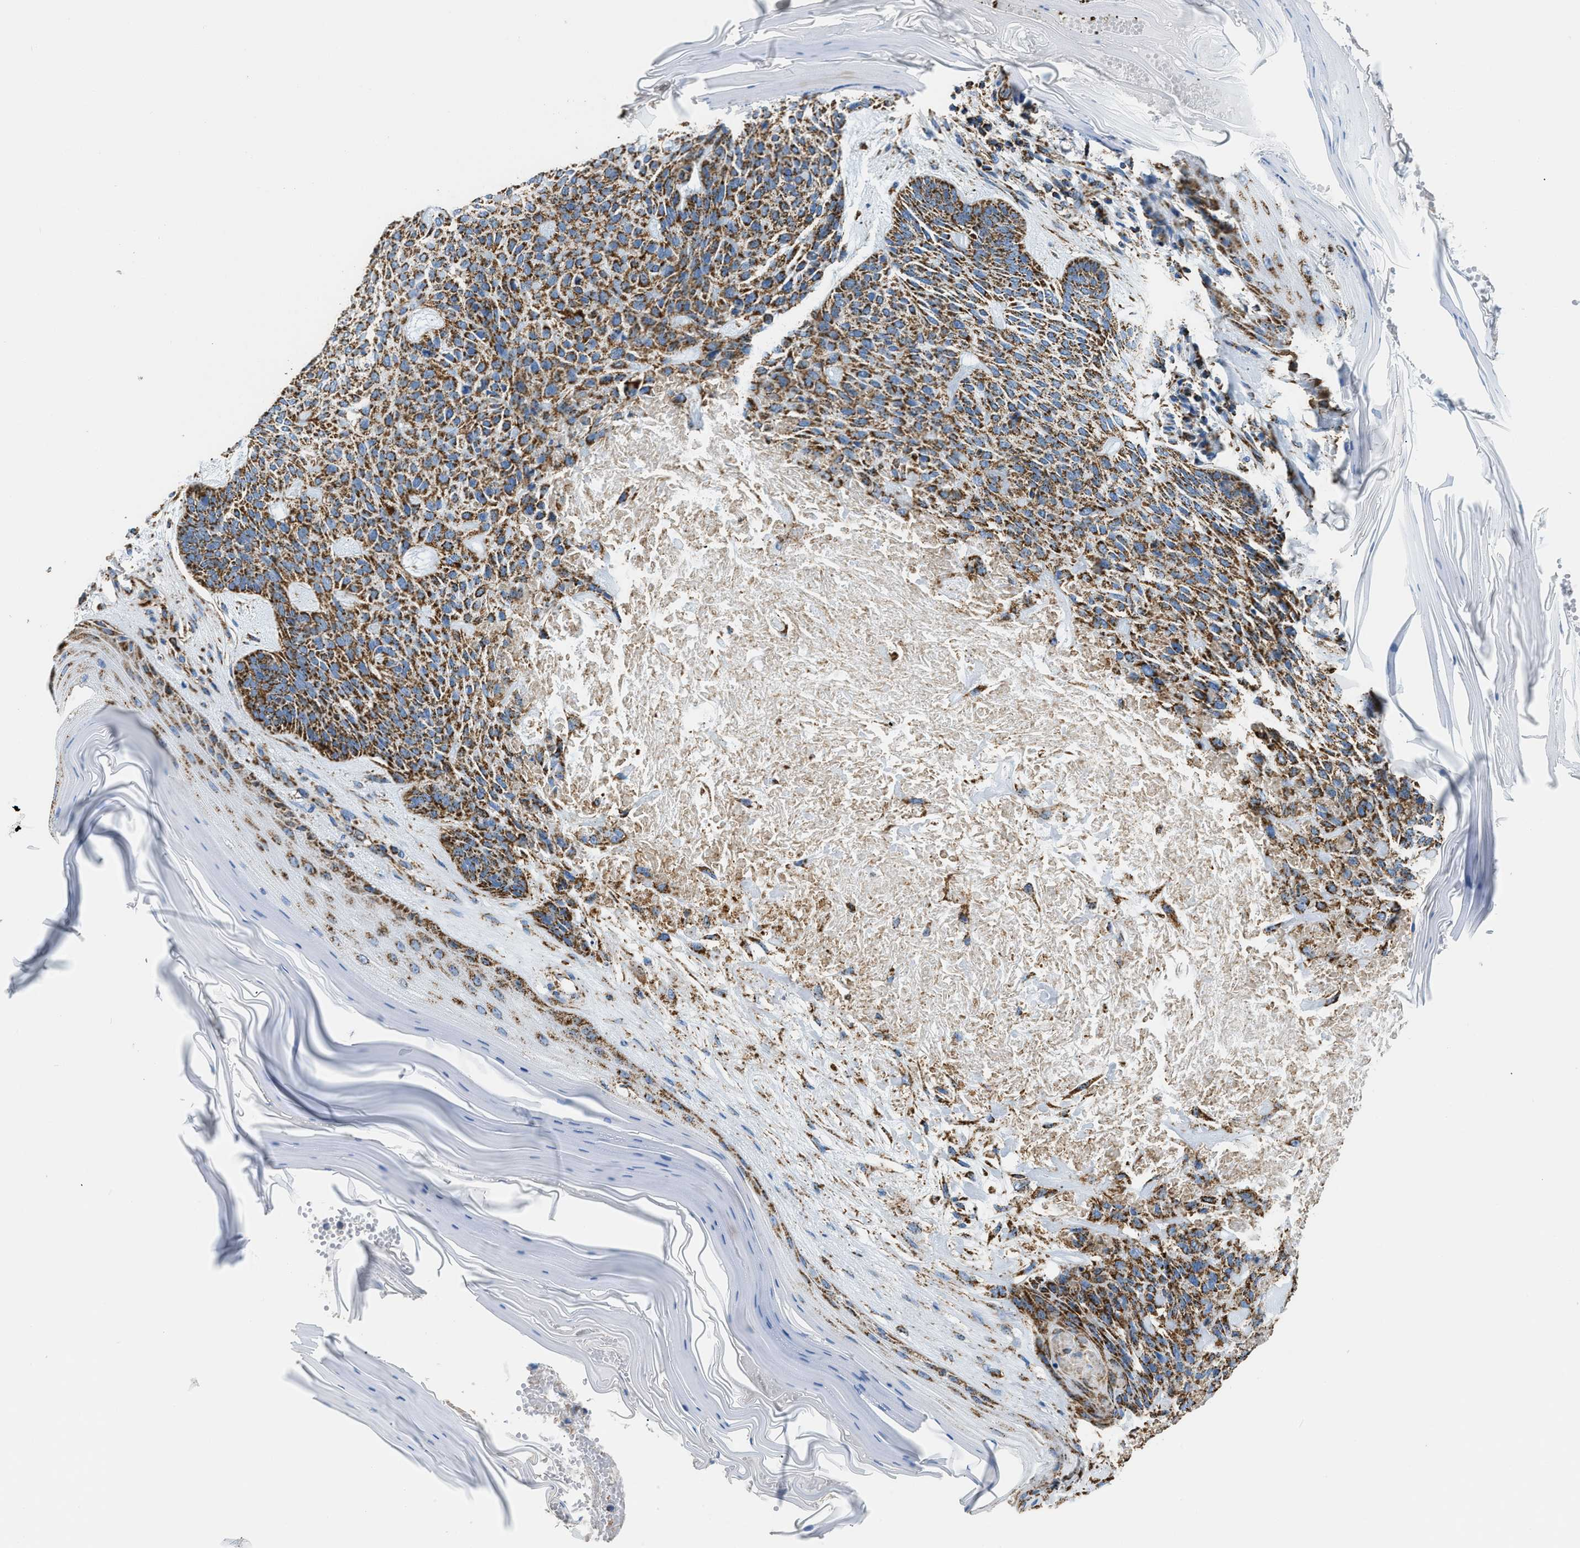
{"staining": {"intensity": "strong", "quantity": ">75%", "location": "cytoplasmic/membranous"}, "tissue": "skin cancer", "cell_type": "Tumor cells", "image_type": "cancer", "snomed": [{"axis": "morphology", "description": "Basal cell carcinoma"}, {"axis": "topography", "description": "Skin"}], "caption": "Skin basal cell carcinoma stained with DAB immunohistochemistry (IHC) demonstrates high levels of strong cytoplasmic/membranous expression in approximately >75% of tumor cells.", "gene": "IRX6", "patient": {"sex": "male", "age": 55}}